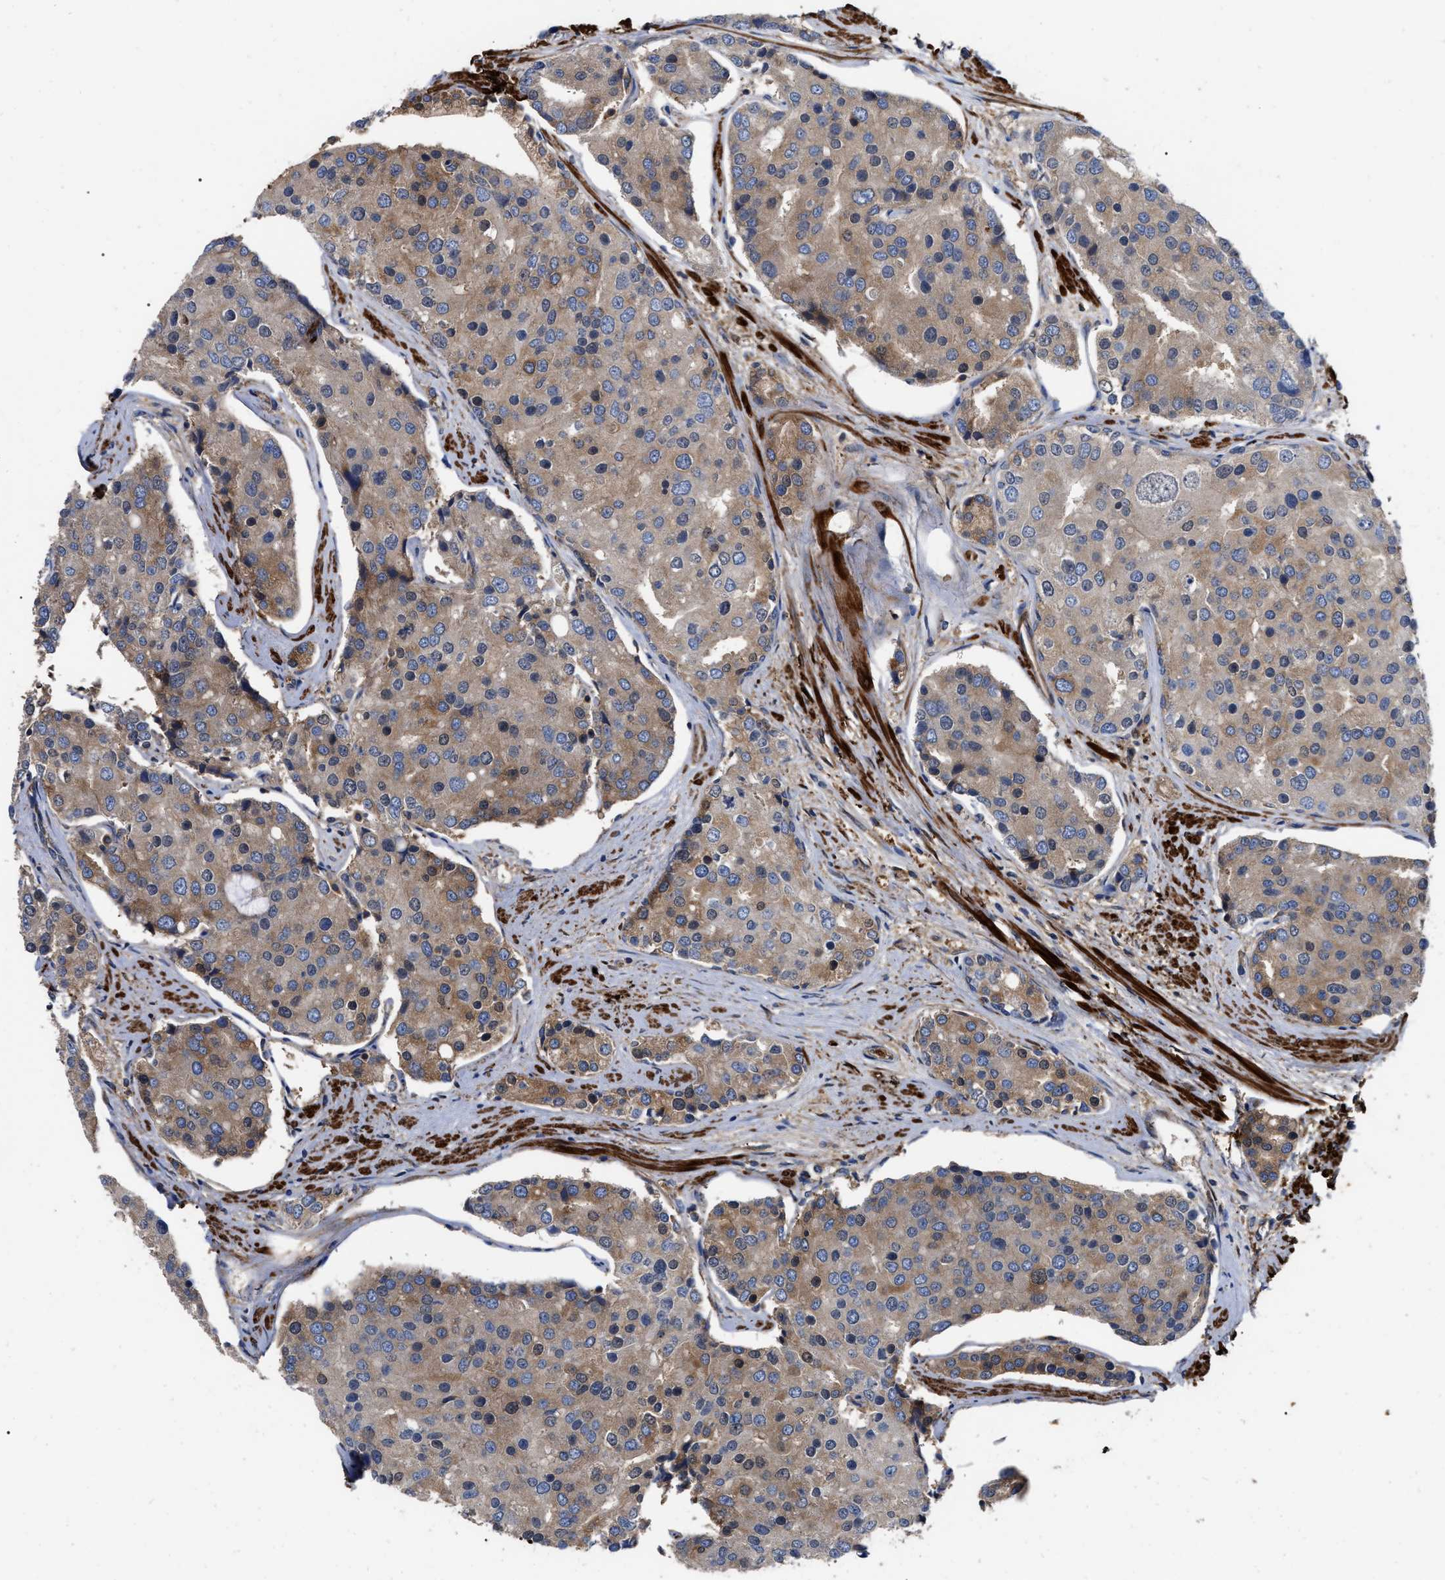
{"staining": {"intensity": "moderate", "quantity": ">75%", "location": "cytoplasmic/membranous"}, "tissue": "prostate cancer", "cell_type": "Tumor cells", "image_type": "cancer", "snomed": [{"axis": "morphology", "description": "Adenocarcinoma, High grade"}, {"axis": "topography", "description": "Prostate"}], "caption": "The photomicrograph reveals staining of prostate cancer, revealing moderate cytoplasmic/membranous protein positivity (brown color) within tumor cells. The protein of interest is stained brown, and the nuclei are stained in blue (DAB (3,3'-diaminobenzidine) IHC with brightfield microscopy, high magnification).", "gene": "RABEP1", "patient": {"sex": "male", "age": 50}}